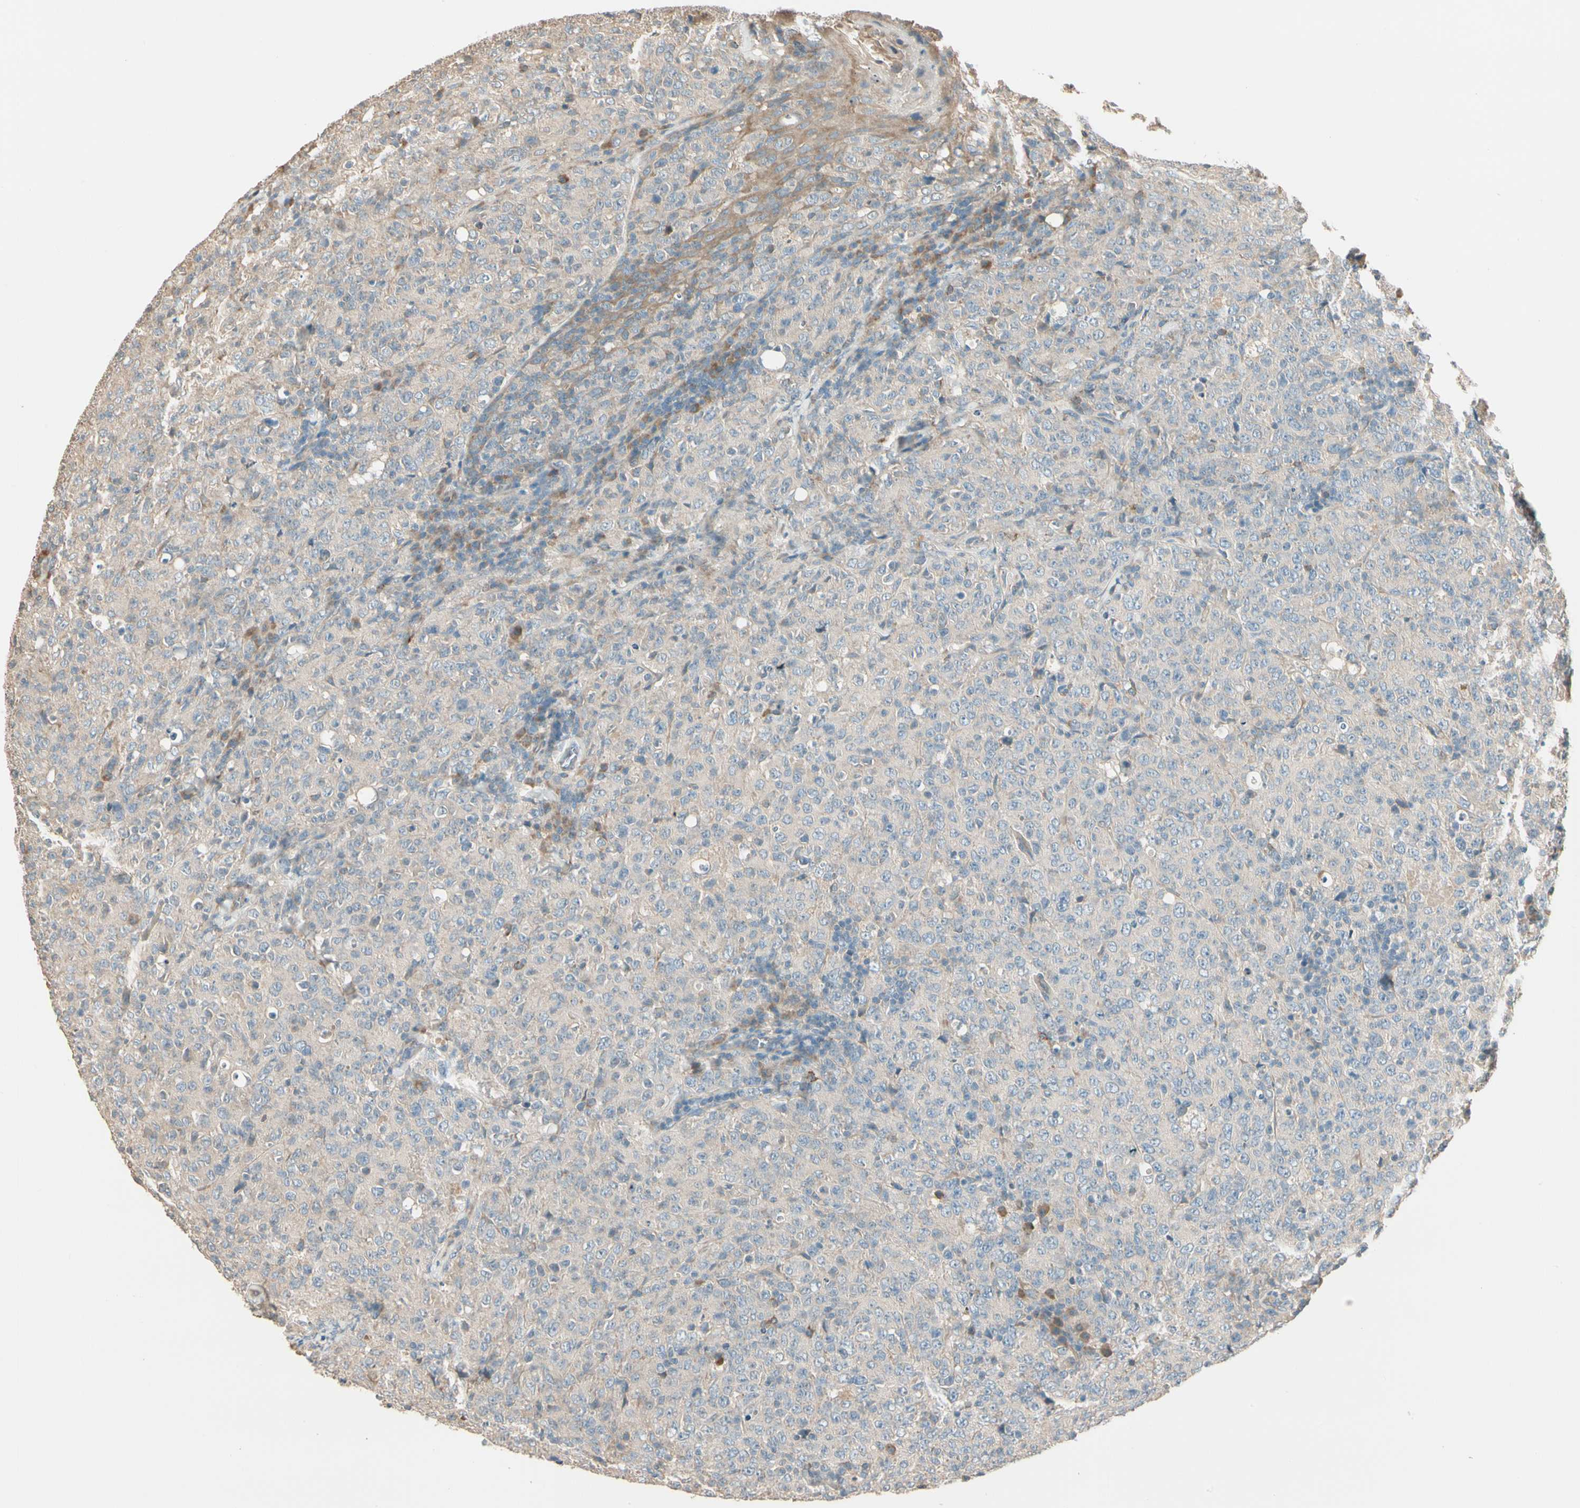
{"staining": {"intensity": "weak", "quantity": ">75%", "location": "cytoplasmic/membranous"}, "tissue": "lymphoma", "cell_type": "Tumor cells", "image_type": "cancer", "snomed": [{"axis": "morphology", "description": "Malignant lymphoma, non-Hodgkin's type, High grade"}, {"axis": "topography", "description": "Tonsil"}], "caption": "Tumor cells demonstrate weak cytoplasmic/membranous staining in about >75% of cells in high-grade malignant lymphoma, non-Hodgkin's type.", "gene": "TNFRSF21", "patient": {"sex": "female", "age": 36}}